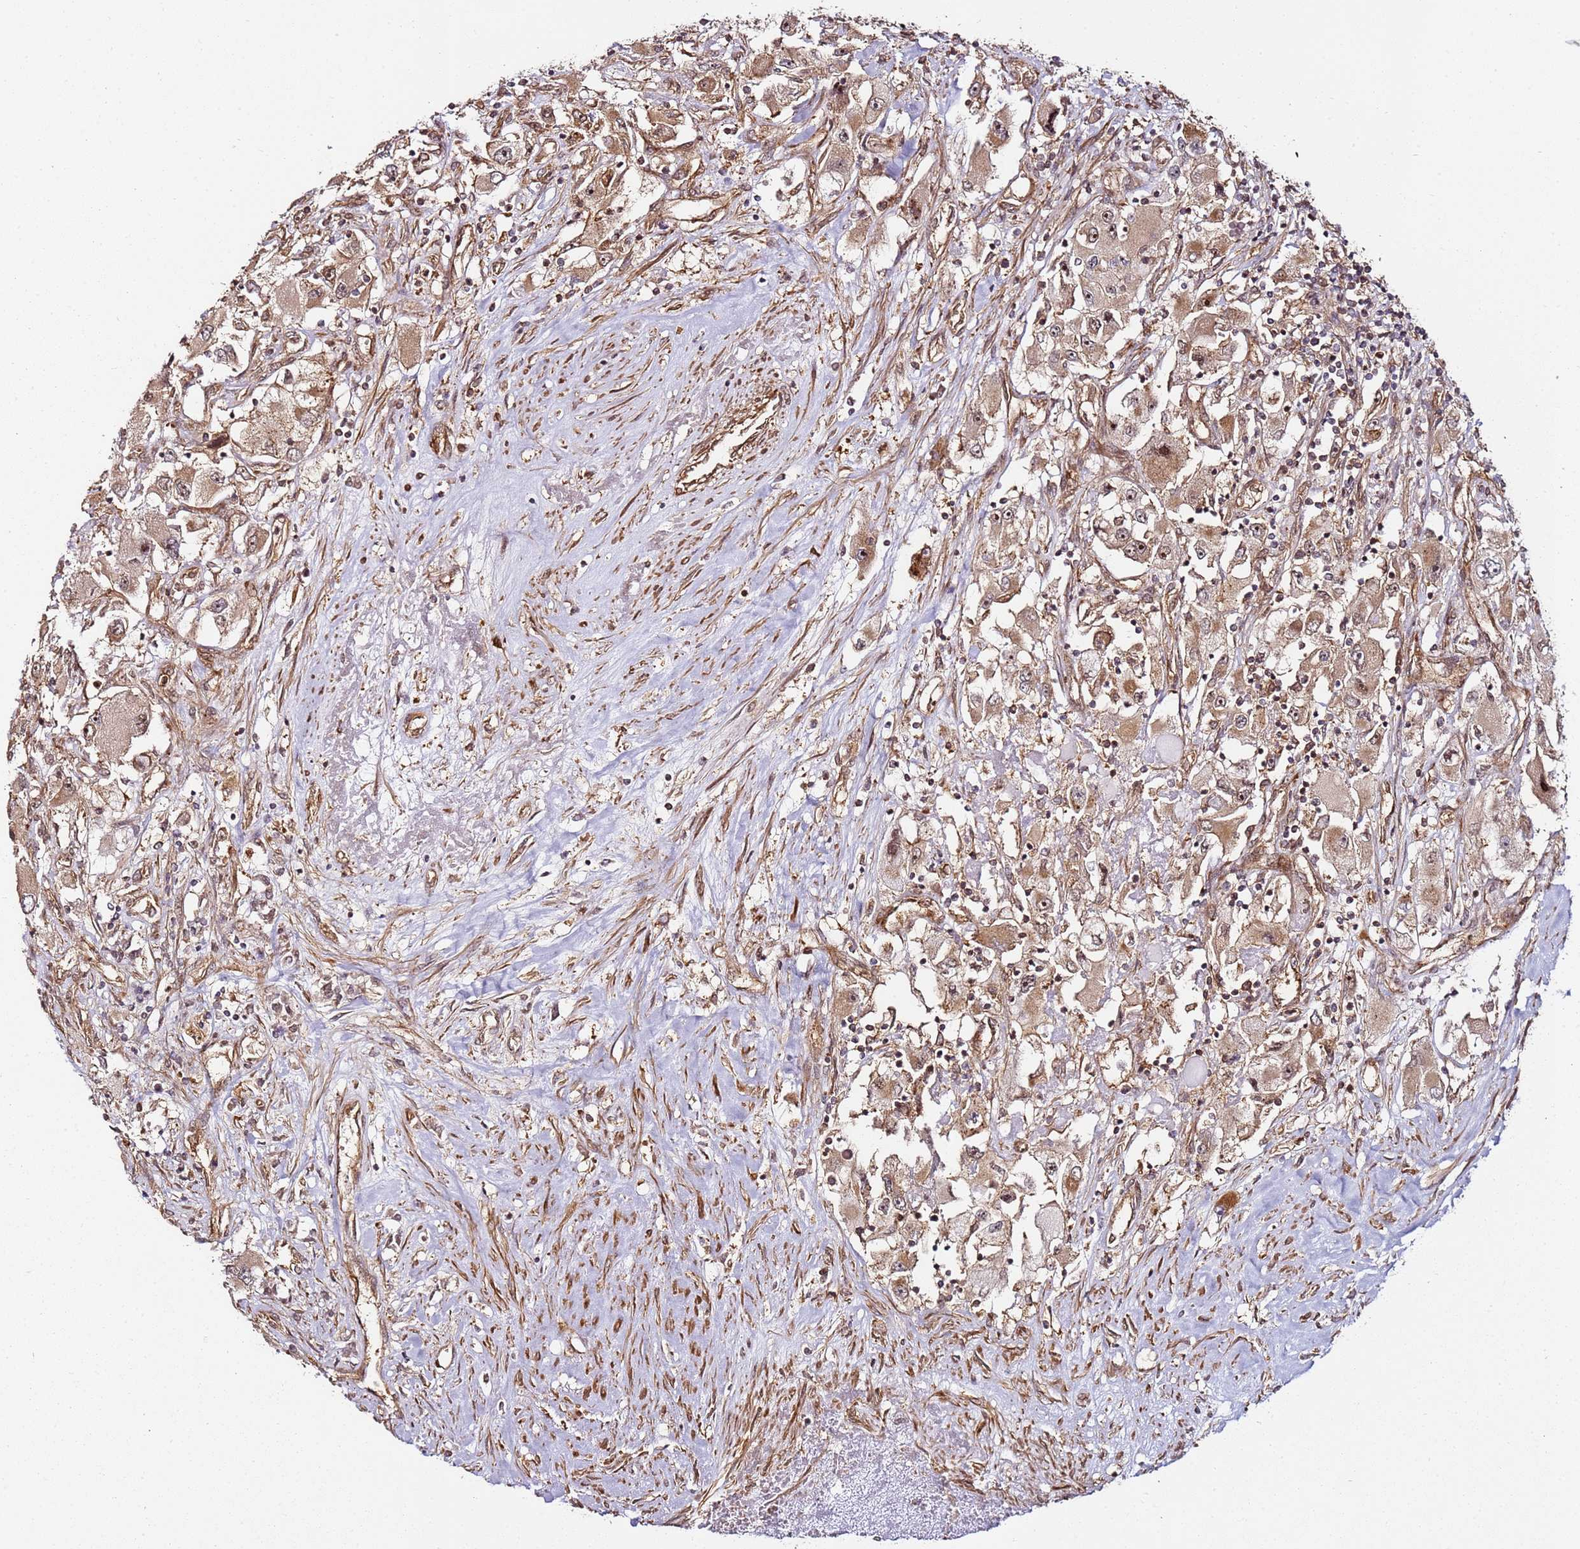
{"staining": {"intensity": "moderate", "quantity": ">75%", "location": "cytoplasmic/membranous,nuclear"}, "tissue": "renal cancer", "cell_type": "Tumor cells", "image_type": "cancer", "snomed": [{"axis": "morphology", "description": "Adenocarcinoma, NOS"}, {"axis": "topography", "description": "Kidney"}], "caption": "High-power microscopy captured an IHC micrograph of adenocarcinoma (renal), revealing moderate cytoplasmic/membranous and nuclear expression in approximately >75% of tumor cells. (brown staining indicates protein expression, while blue staining denotes nuclei).", "gene": "CCNYL1", "patient": {"sex": "female", "age": 52}}